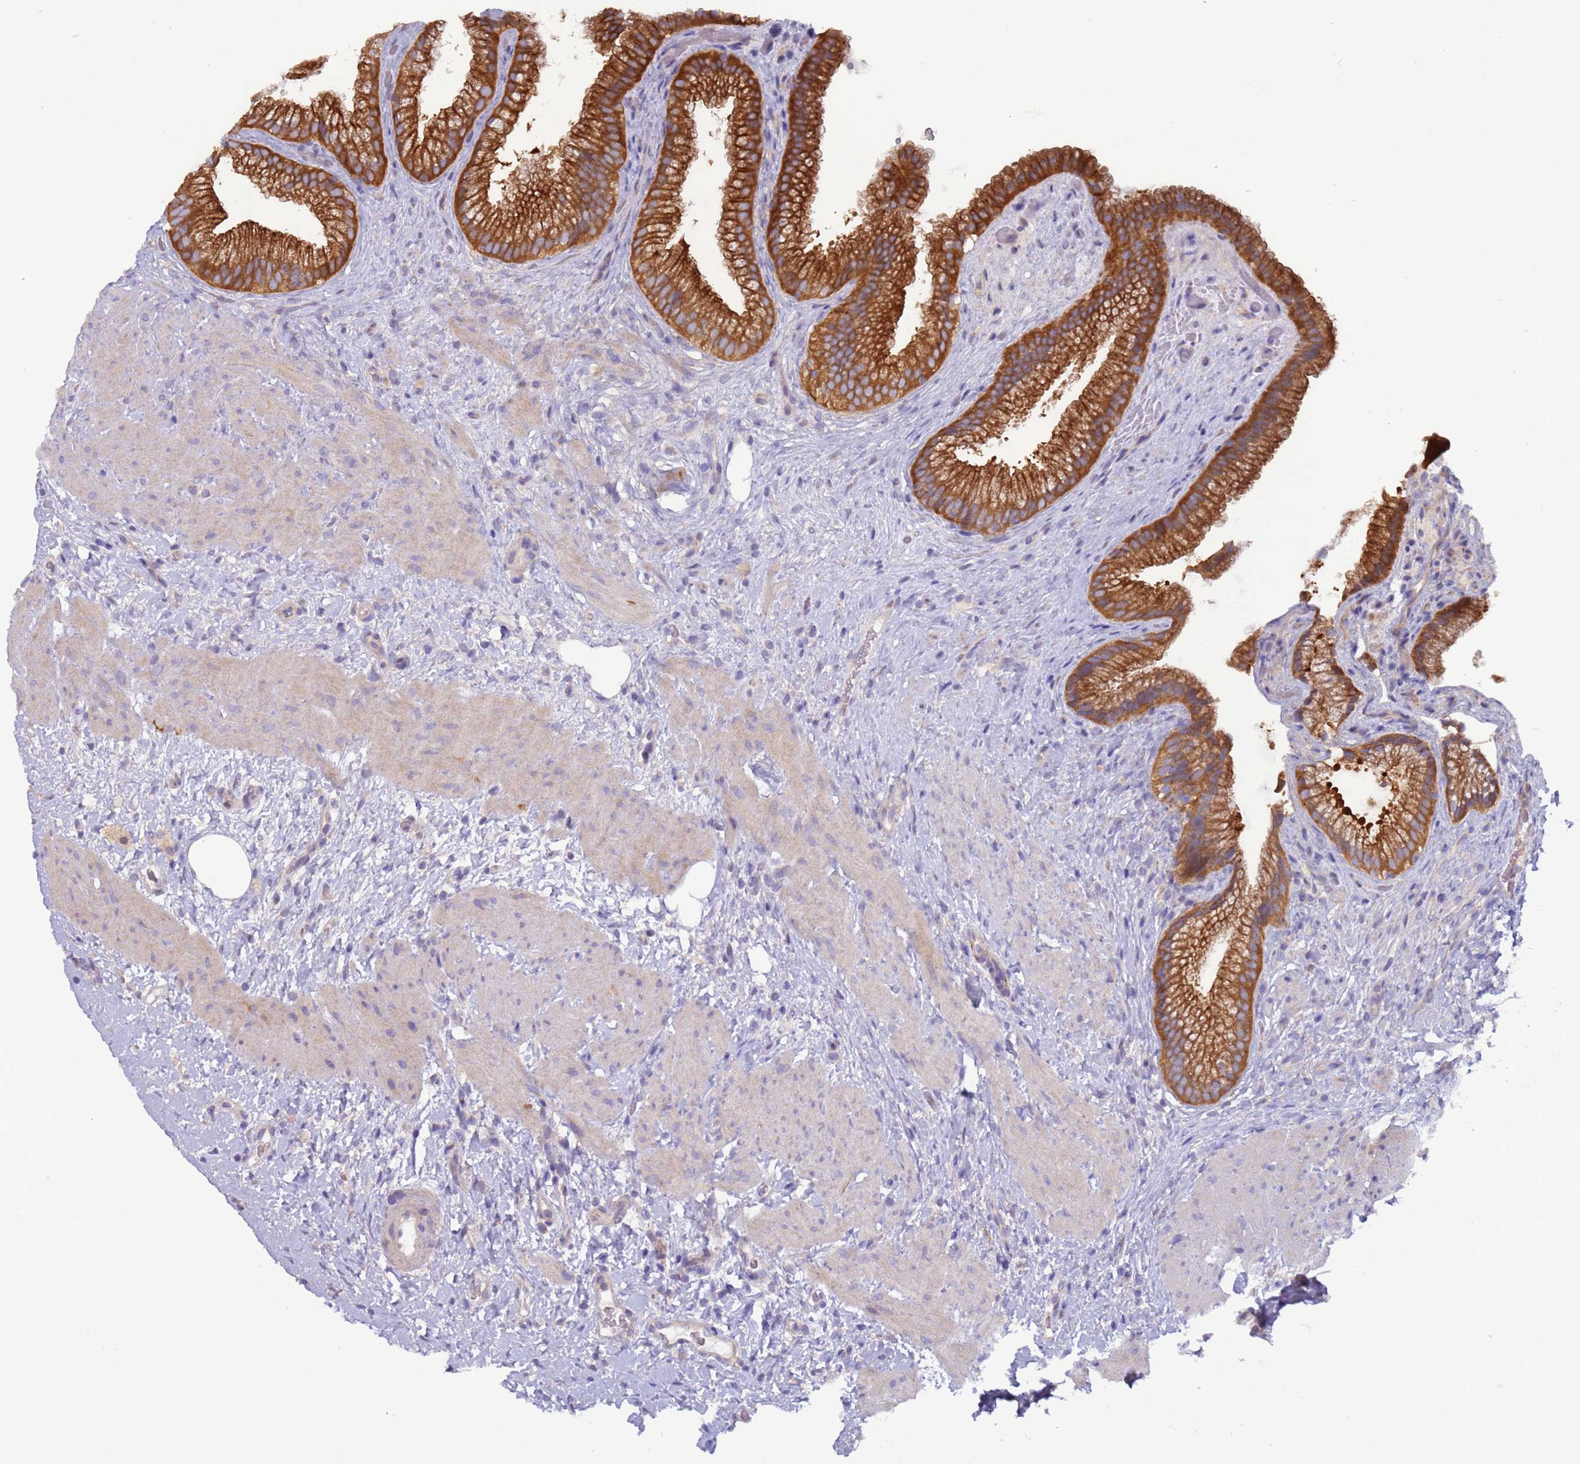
{"staining": {"intensity": "strong", "quantity": ">75%", "location": "cytoplasmic/membranous"}, "tissue": "gallbladder", "cell_type": "Glandular cells", "image_type": "normal", "snomed": [{"axis": "morphology", "description": "Normal tissue, NOS"}, {"axis": "topography", "description": "Gallbladder"}], "caption": "Strong cytoplasmic/membranous positivity for a protein is identified in approximately >75% of glandular cells of unremarkable gallbladder using immunohistochemistry (IHC).", "gene": "UQCRQ", "patient": {"sex": "female", "age": 64}}